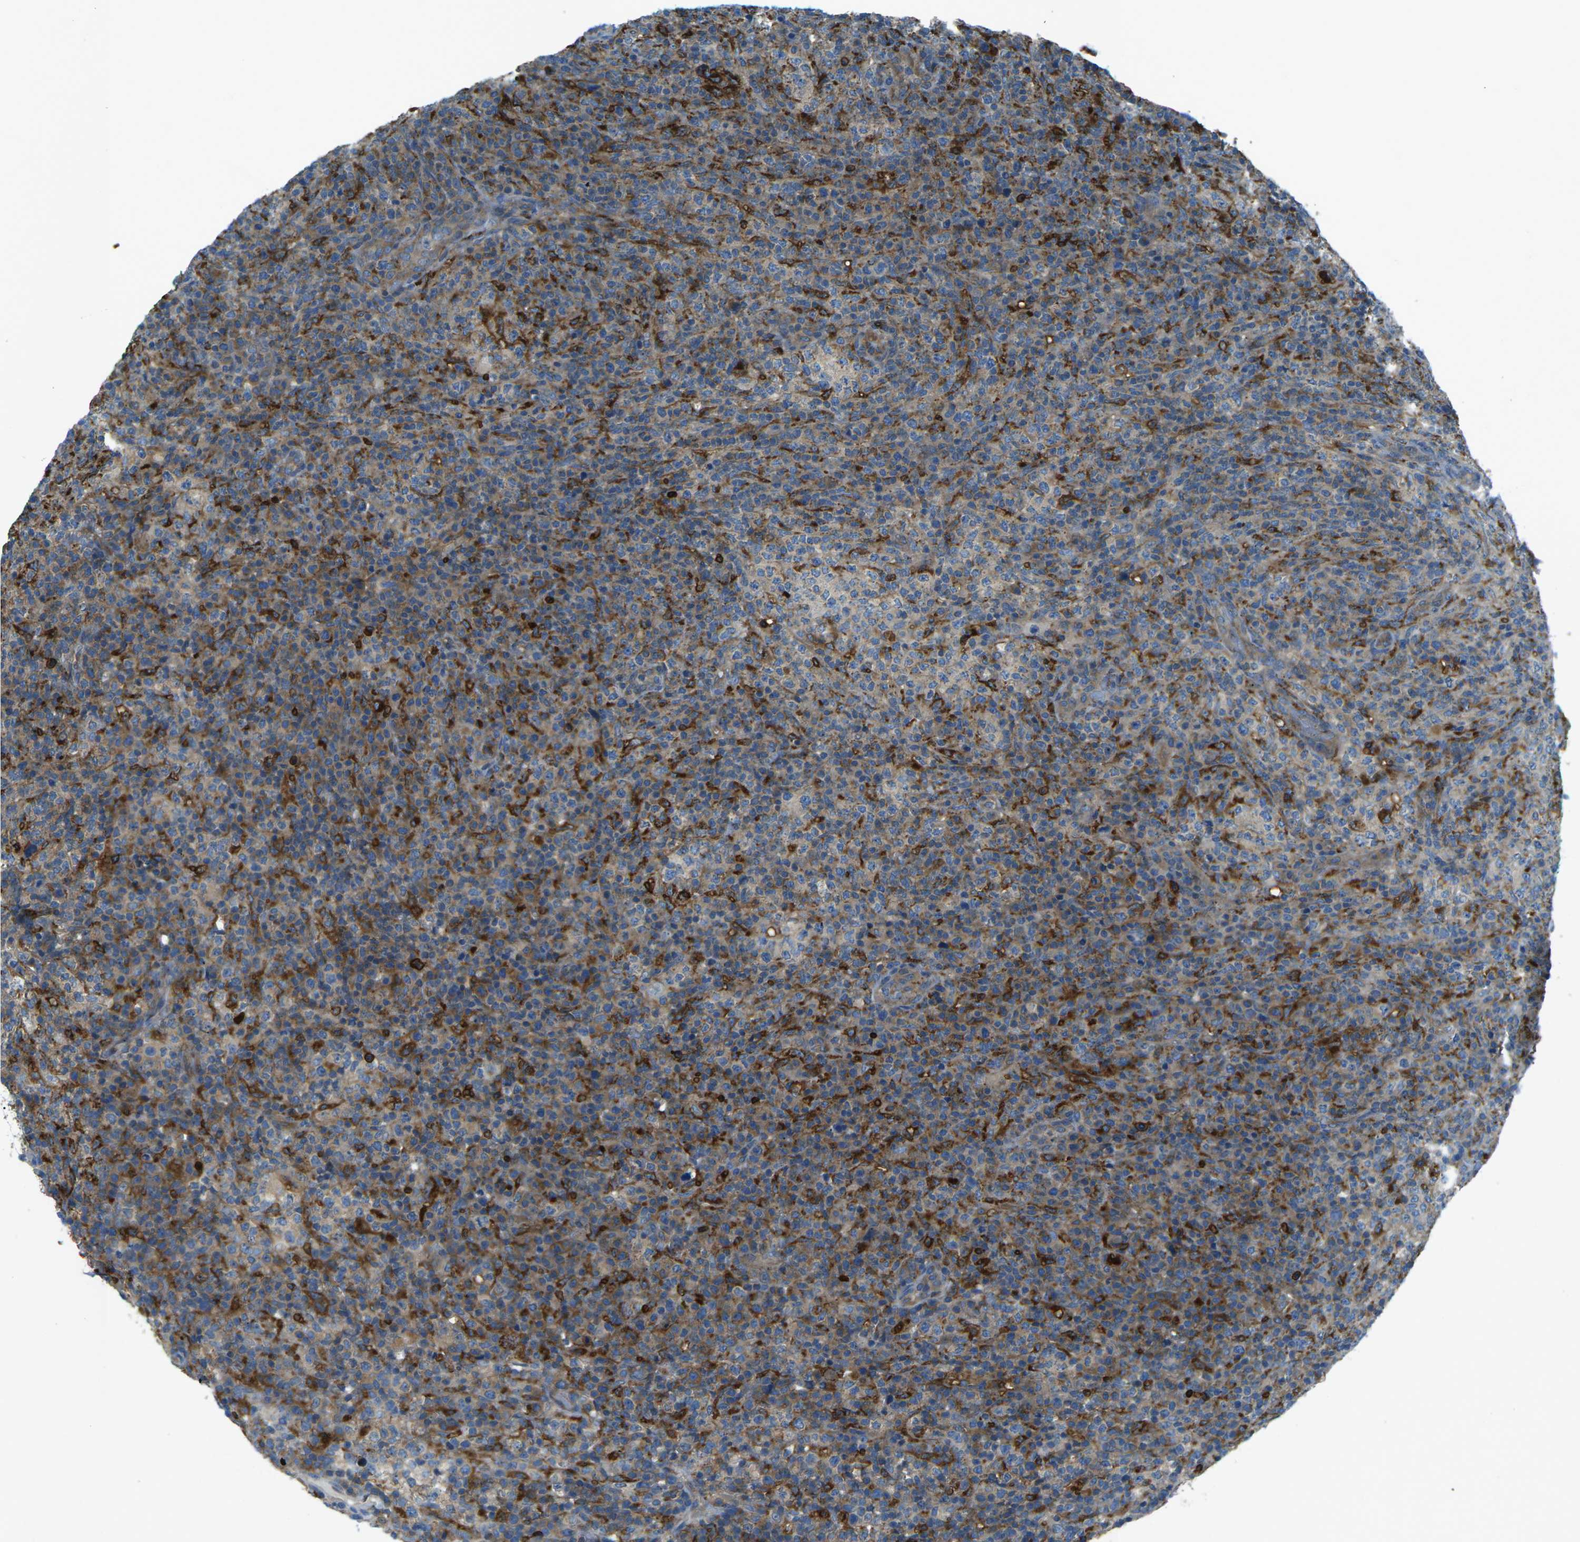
{"staining": {"intensity": "moderate", "quantity": "25%-75%", "location": "cytoplasmic/membranous"}, "tissue": "lymphoma", "cell_type": "Tumor cells", "image_type": "cancer", "snomed": [{"axis": "morphology", "description": "Malignant lymphoma, non-Hodgkin's type, High grade"}, {"axis": "topography", "description": "Lymph node"}], "caption": "Human lymphoma stained with a protein marker shows moderate staining in tumor cells.", "gene": "CDK17", "patient": {"sex": "female", "age": 76}}